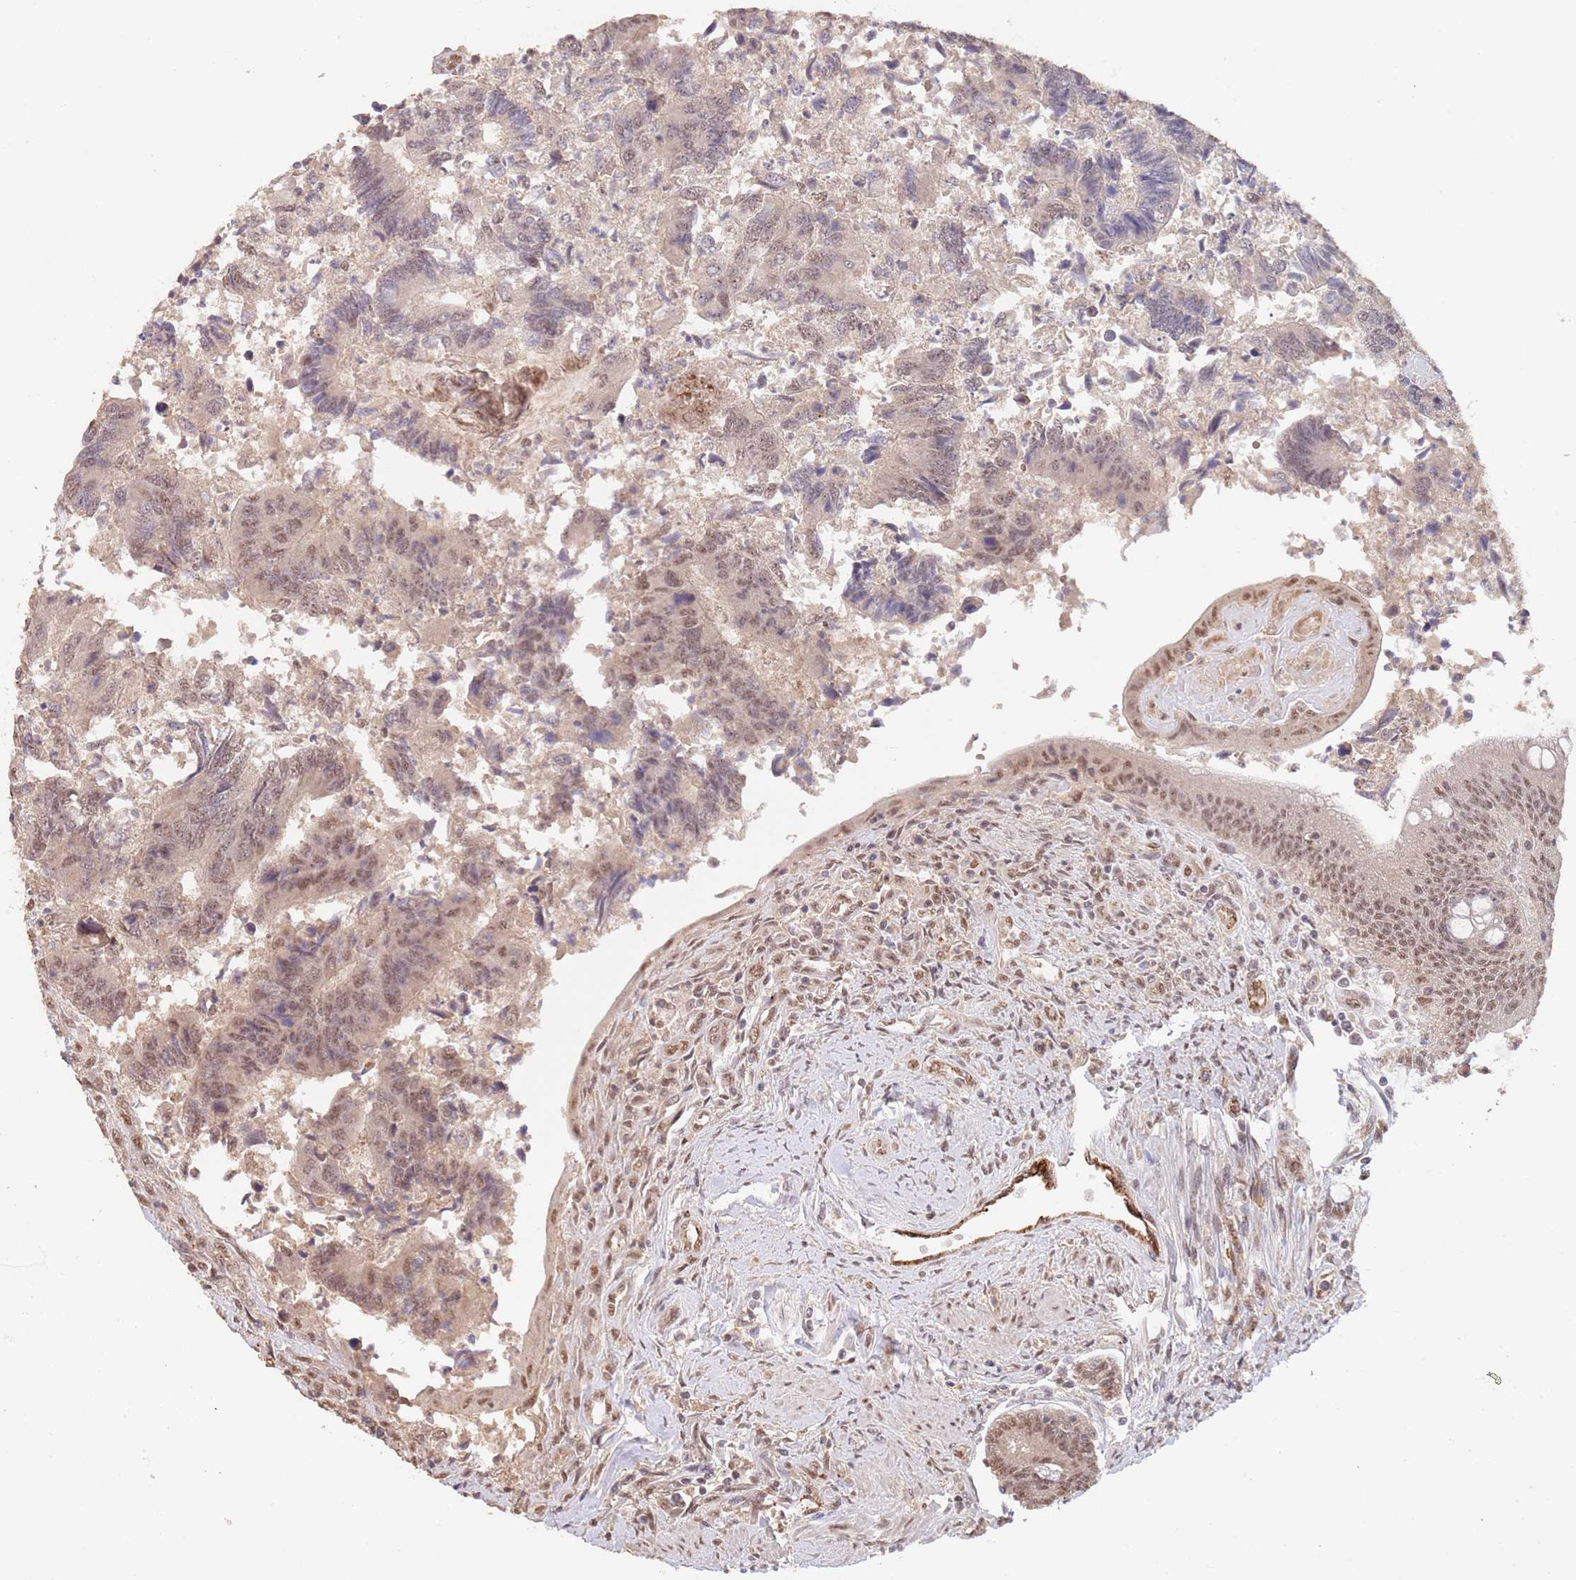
{"staining": {"intensity": "moderate", "quantity": "25%-75%", "location": "nuclear"}, "tissue": "colorectal cancer", "cell_type": "Tumor cells", "image_type": "cancer", "snomed": [{"axis": "morphology", "description": "Adenocarcinoma, NOS"}, {"axis": "topography", "description": "Colon"}], "caption": "Adenocarcinoma (colorectal) tissue shows moderate nuclear expression in about 25%-75% of tumor cells The staining was performed using DAB (3,3'-diaminobenzidine), with brown indicating positive protein expression. Nuclei are stained blue with hematoxylin.", "gene": "RFXANK", "patient": {"sex": "female", "age": 67}}